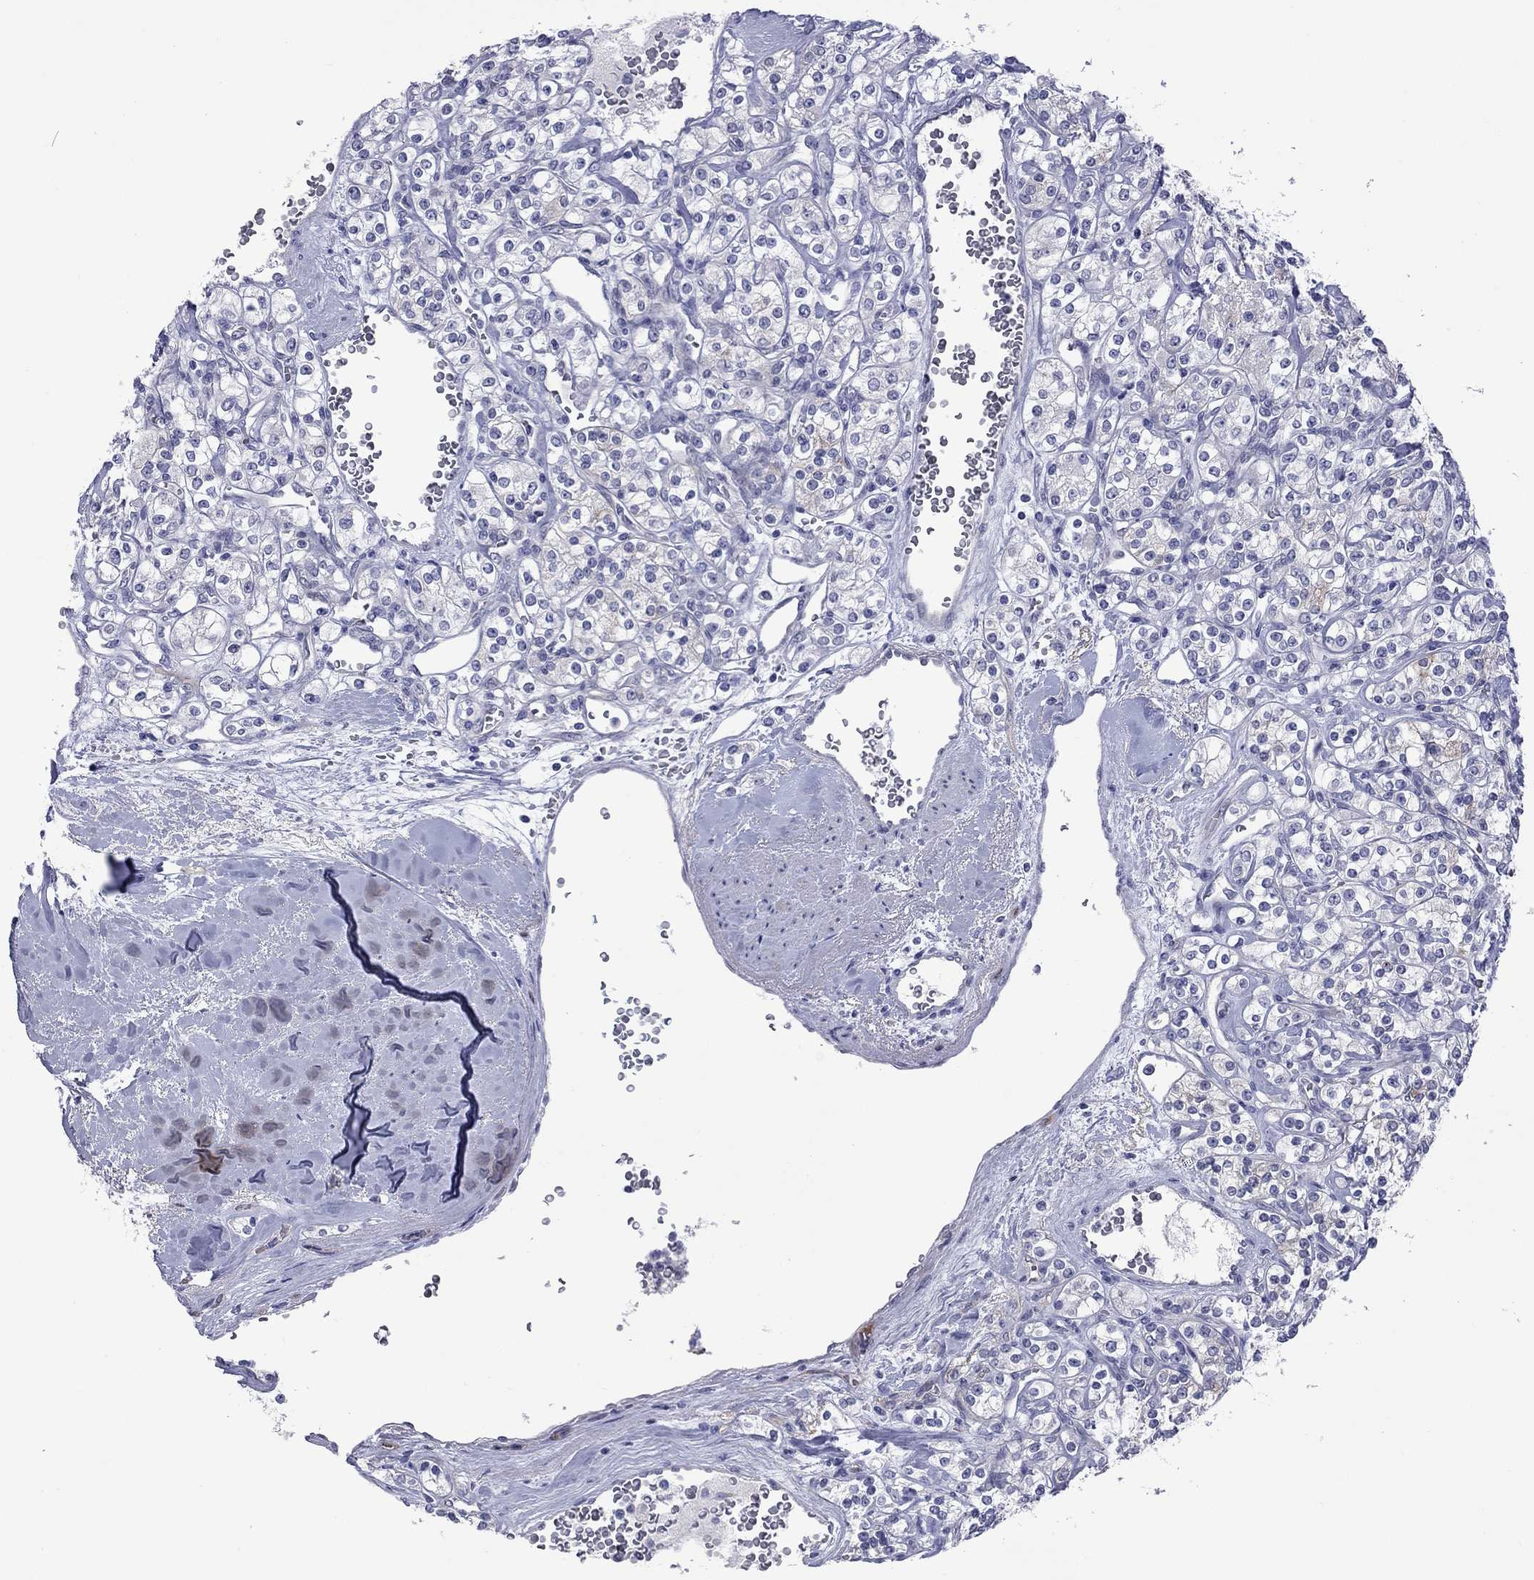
{"staining": {"intensity": "weak", "quantity": "<25%", "location": "cytoplasmic/membranous"}, "tissue": "renal cancer", "cell_type": "Tumor cells", "image_type": "cancer", "snomed": [{"axis": "morphology", "description": "Adenocarcinoma, NOS"}, {"axis": "topography", "description": "Kidney"}], "caption": "Image shows no significant protein expression in tumor cells of renal cancer.", "gene": "CTNNBIP1", "patient": {"sex": "male", "age": 77}}